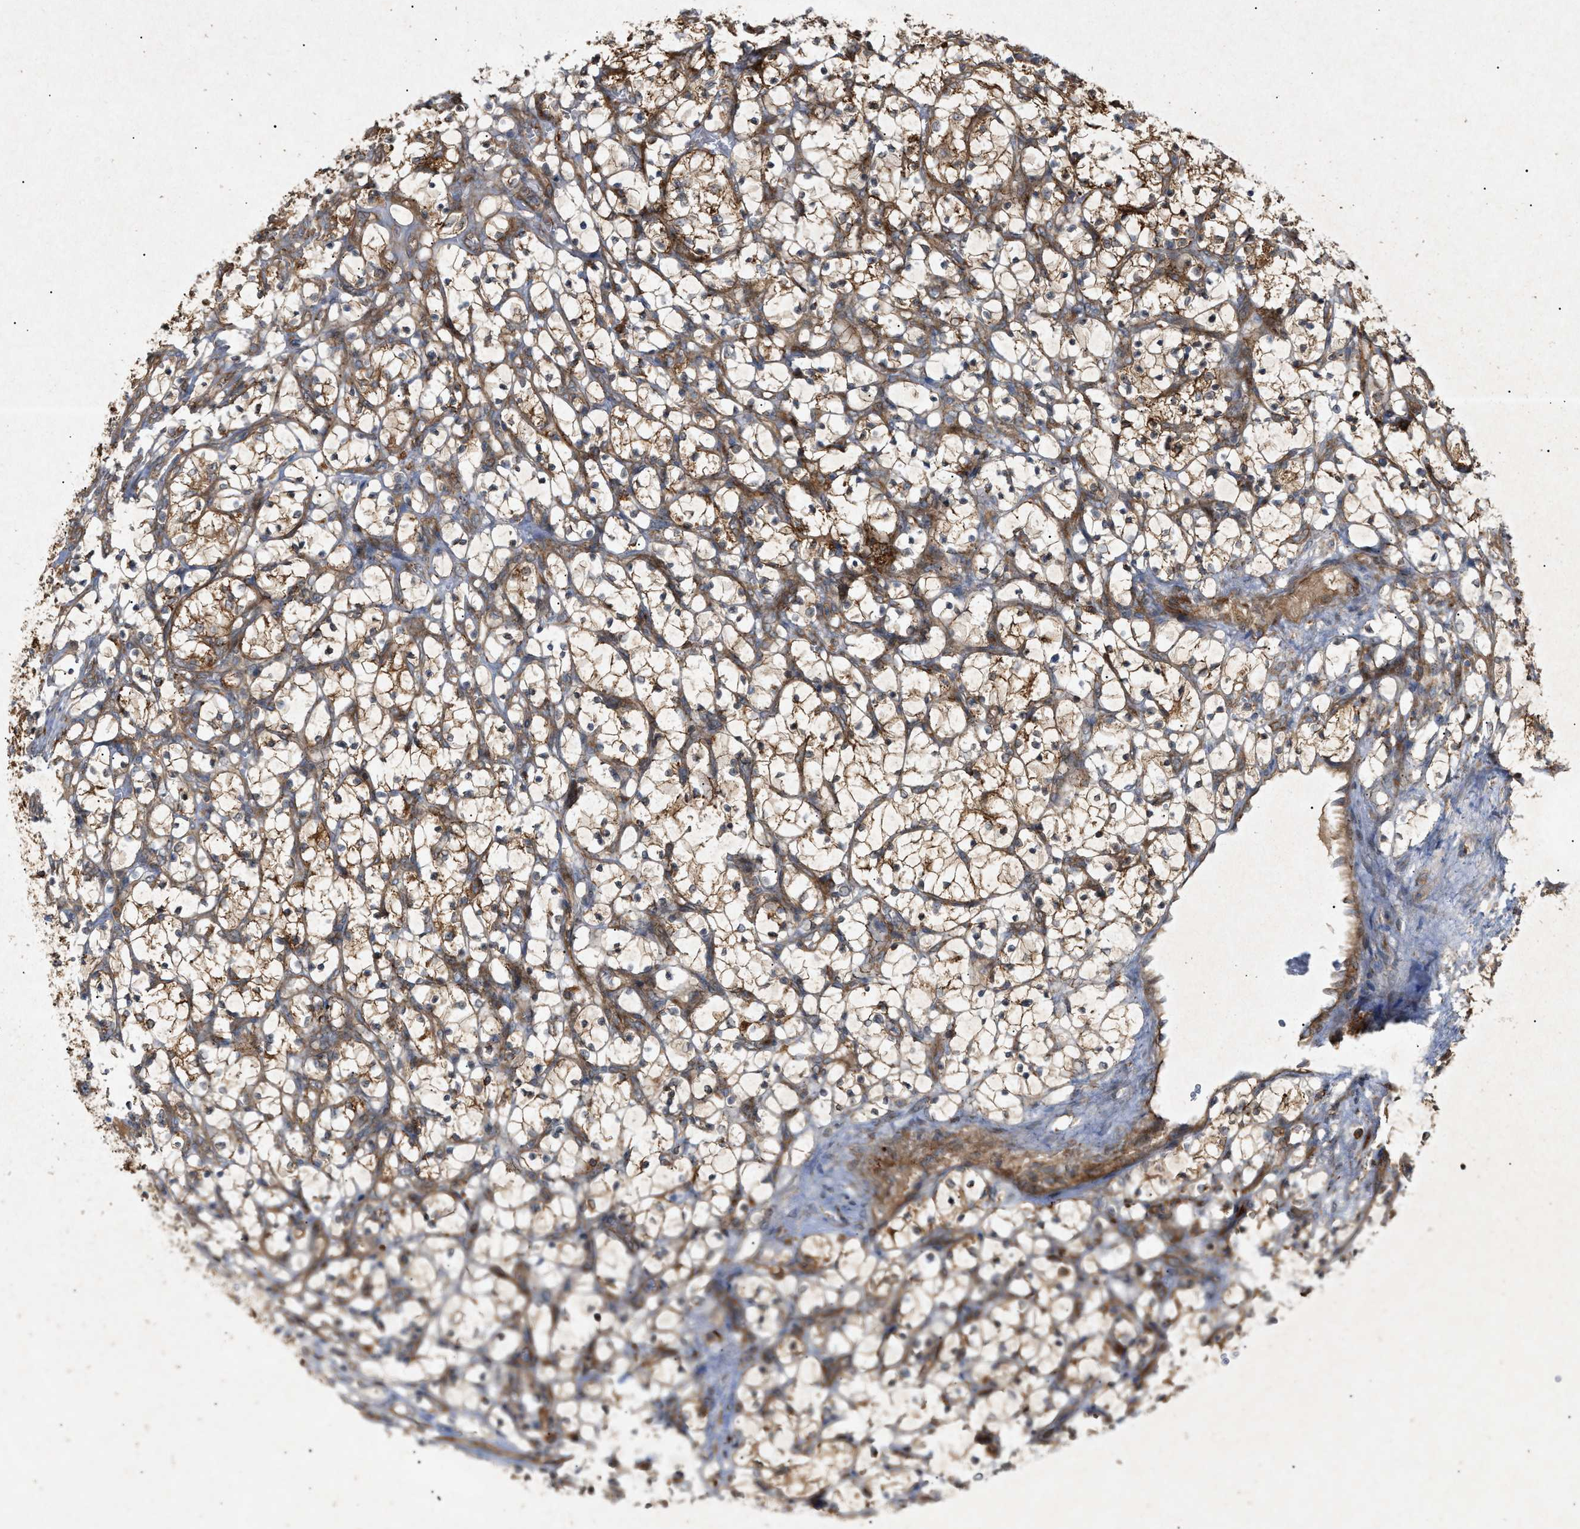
{"staining": {"intensity": "moderate", "quantity": ">75%", "location": "cytoplasmic/membranous"}, "tissue": "renal cancer", "cell_type": "Tumor cells", "image_type": "cancer", "snomed": [{"axis": "morphology", "description": "Adenocarcinoma, NOS"}, {"axis": "topography", "description": "Kidney"}], "caption": "This histopathology image reveals immunohistochemistry staining of renal cancer (adenocarcinoma), with medium moderate cytoplasmic/membranous staining in about >75% of tumor cells.", "gene": "MTCH1", "patient": {"sex": "female", "age": 69}}